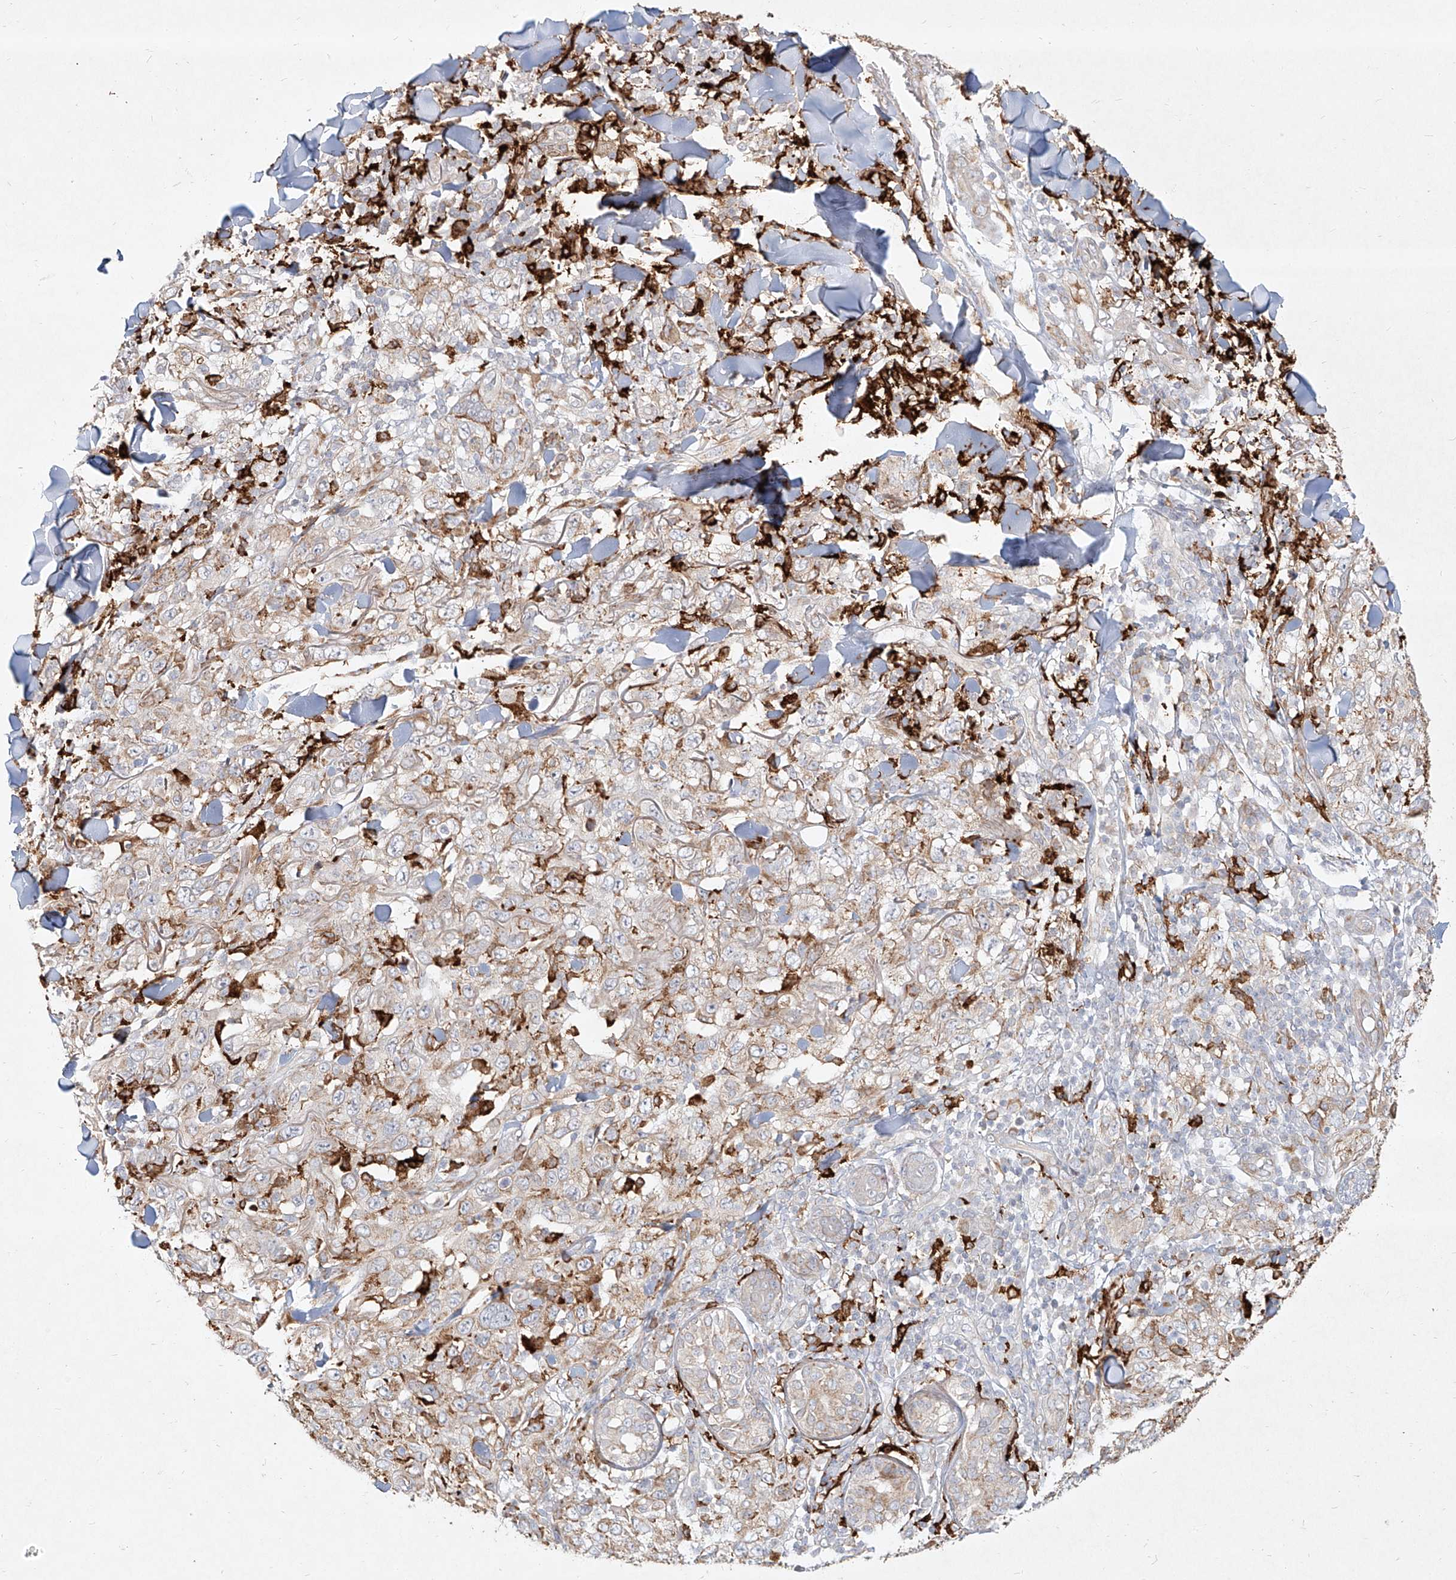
{"staining": {"intensity": "weak", "quantity": "25%-75%", "location": "cytoplasmic/membranous"}, "tissue": "skin cancer", "cell_type": "Tumor cells", "image_type": "cancer", "snomed": [{"axis": "morphology", "description": "Squamous cell carcinoma, NOS"}, {"axis": "topography", "description": "Skin"}], "caption": "Weak cytoplasmic/membranous protein positivity is seen in about 25%-75% of tumor cells in skin squamous cell carcinoma. (brown staining indicates protein expression, while blue staining denotes nuclei).", "gene": "CD209", "patient": {"sex": "female", "age": 88}}